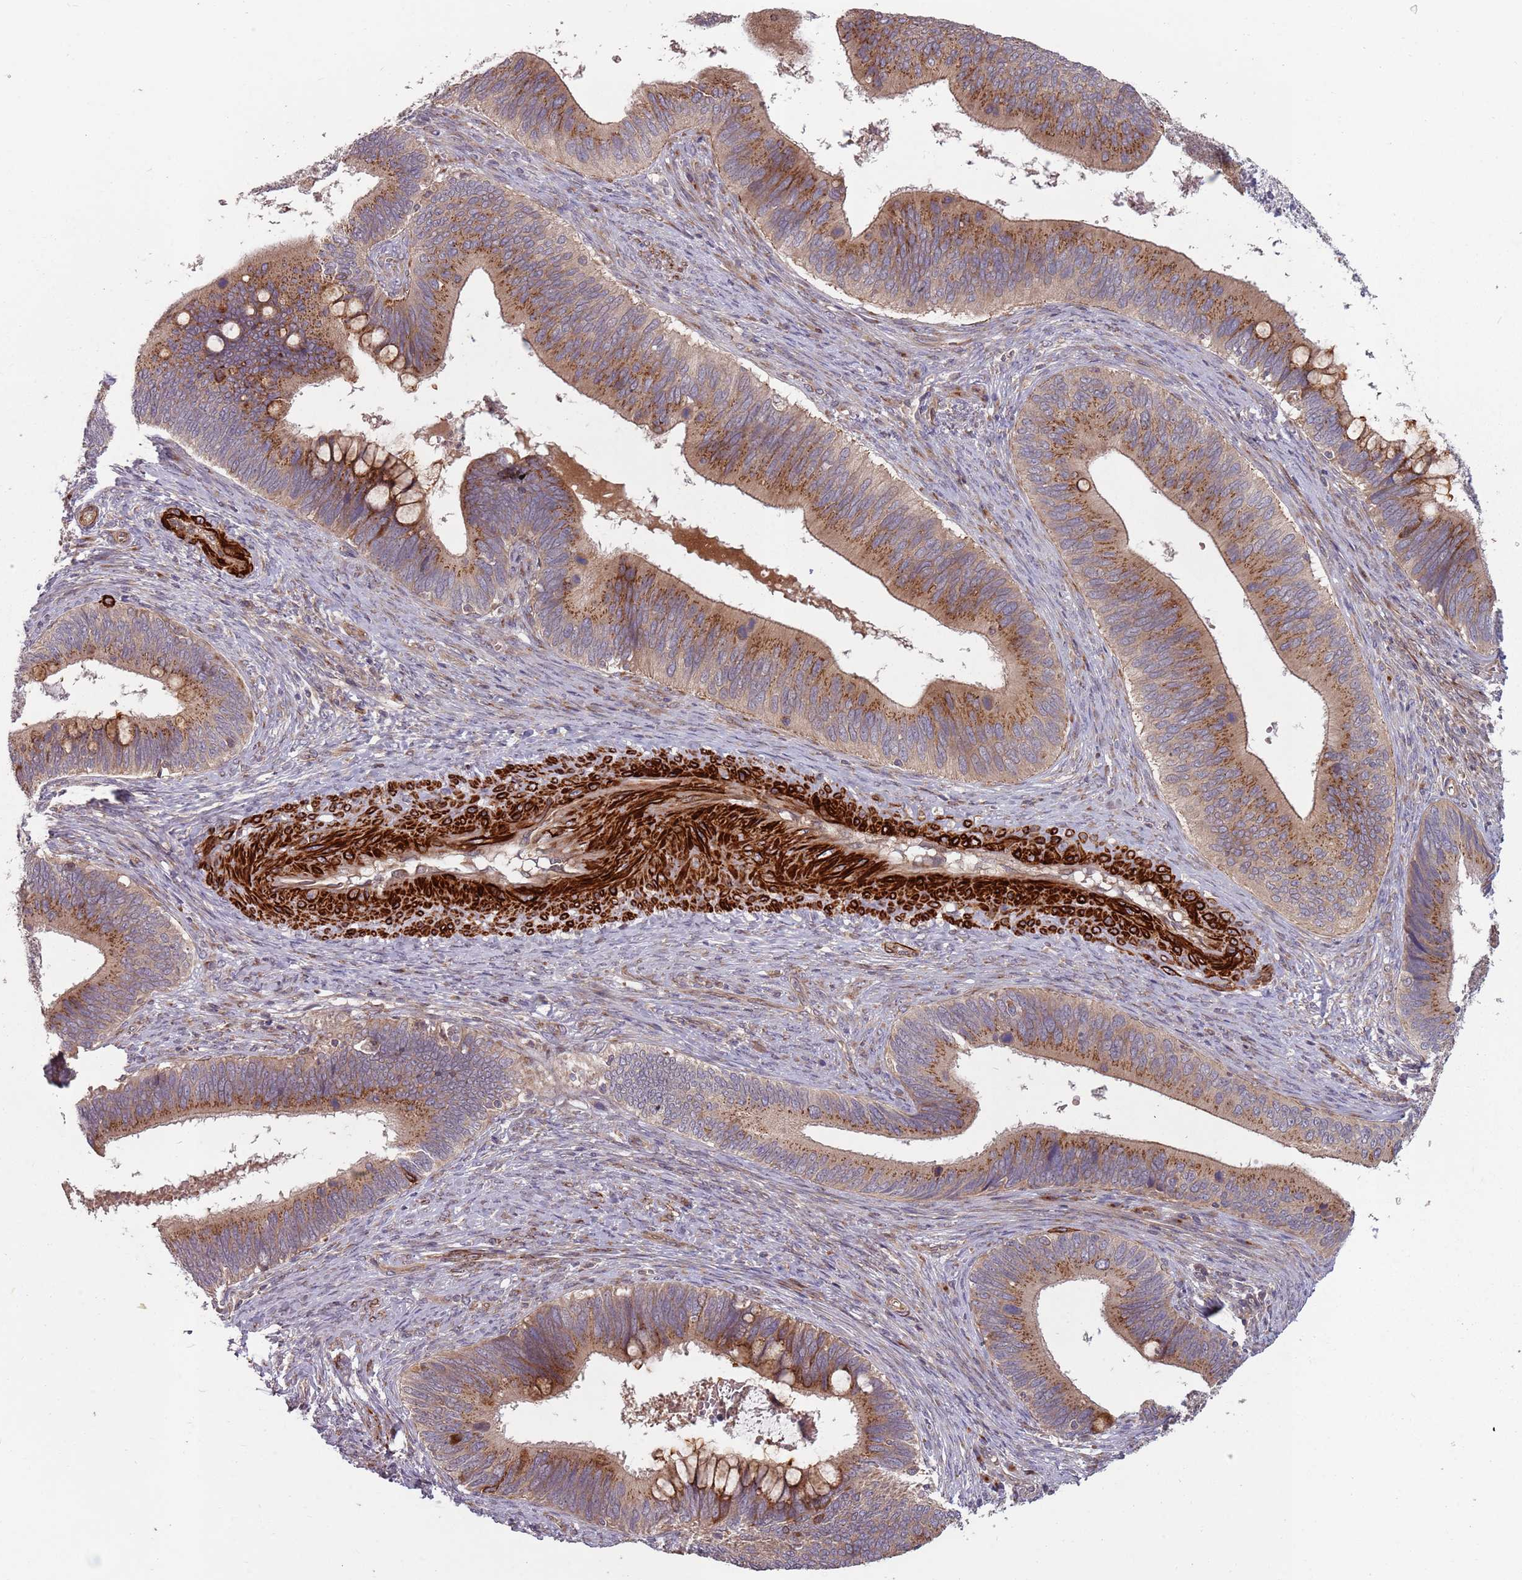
{"staining": {"intensity": "moderate", "quantity": ">75%", "location": "cytoplasmic/membranous"}, "tissue": "cervical cancer", "cell_type": "Tumor cells", "image_type": "cancer", "snomed": [{"axis": "morphology", "description": "Adenocarcinoma, NOS"}, {"axis": "topography", "description": "Cervix"}], "caption": "Immunohistochemical staining of human cervical cancer exhibits medium levels of moderate cytoplasmic/membranous expression in approximately >75% of tumor cells. The staining was performed using DAB (3,3'-diaminobenzidine) to visualize the protein expression in brown, while the nuclei were stained in blue with hematoxylin (Magnification: 20x).", "gene": "PLD6", "patient": {"sex": "female", "age": 42}}